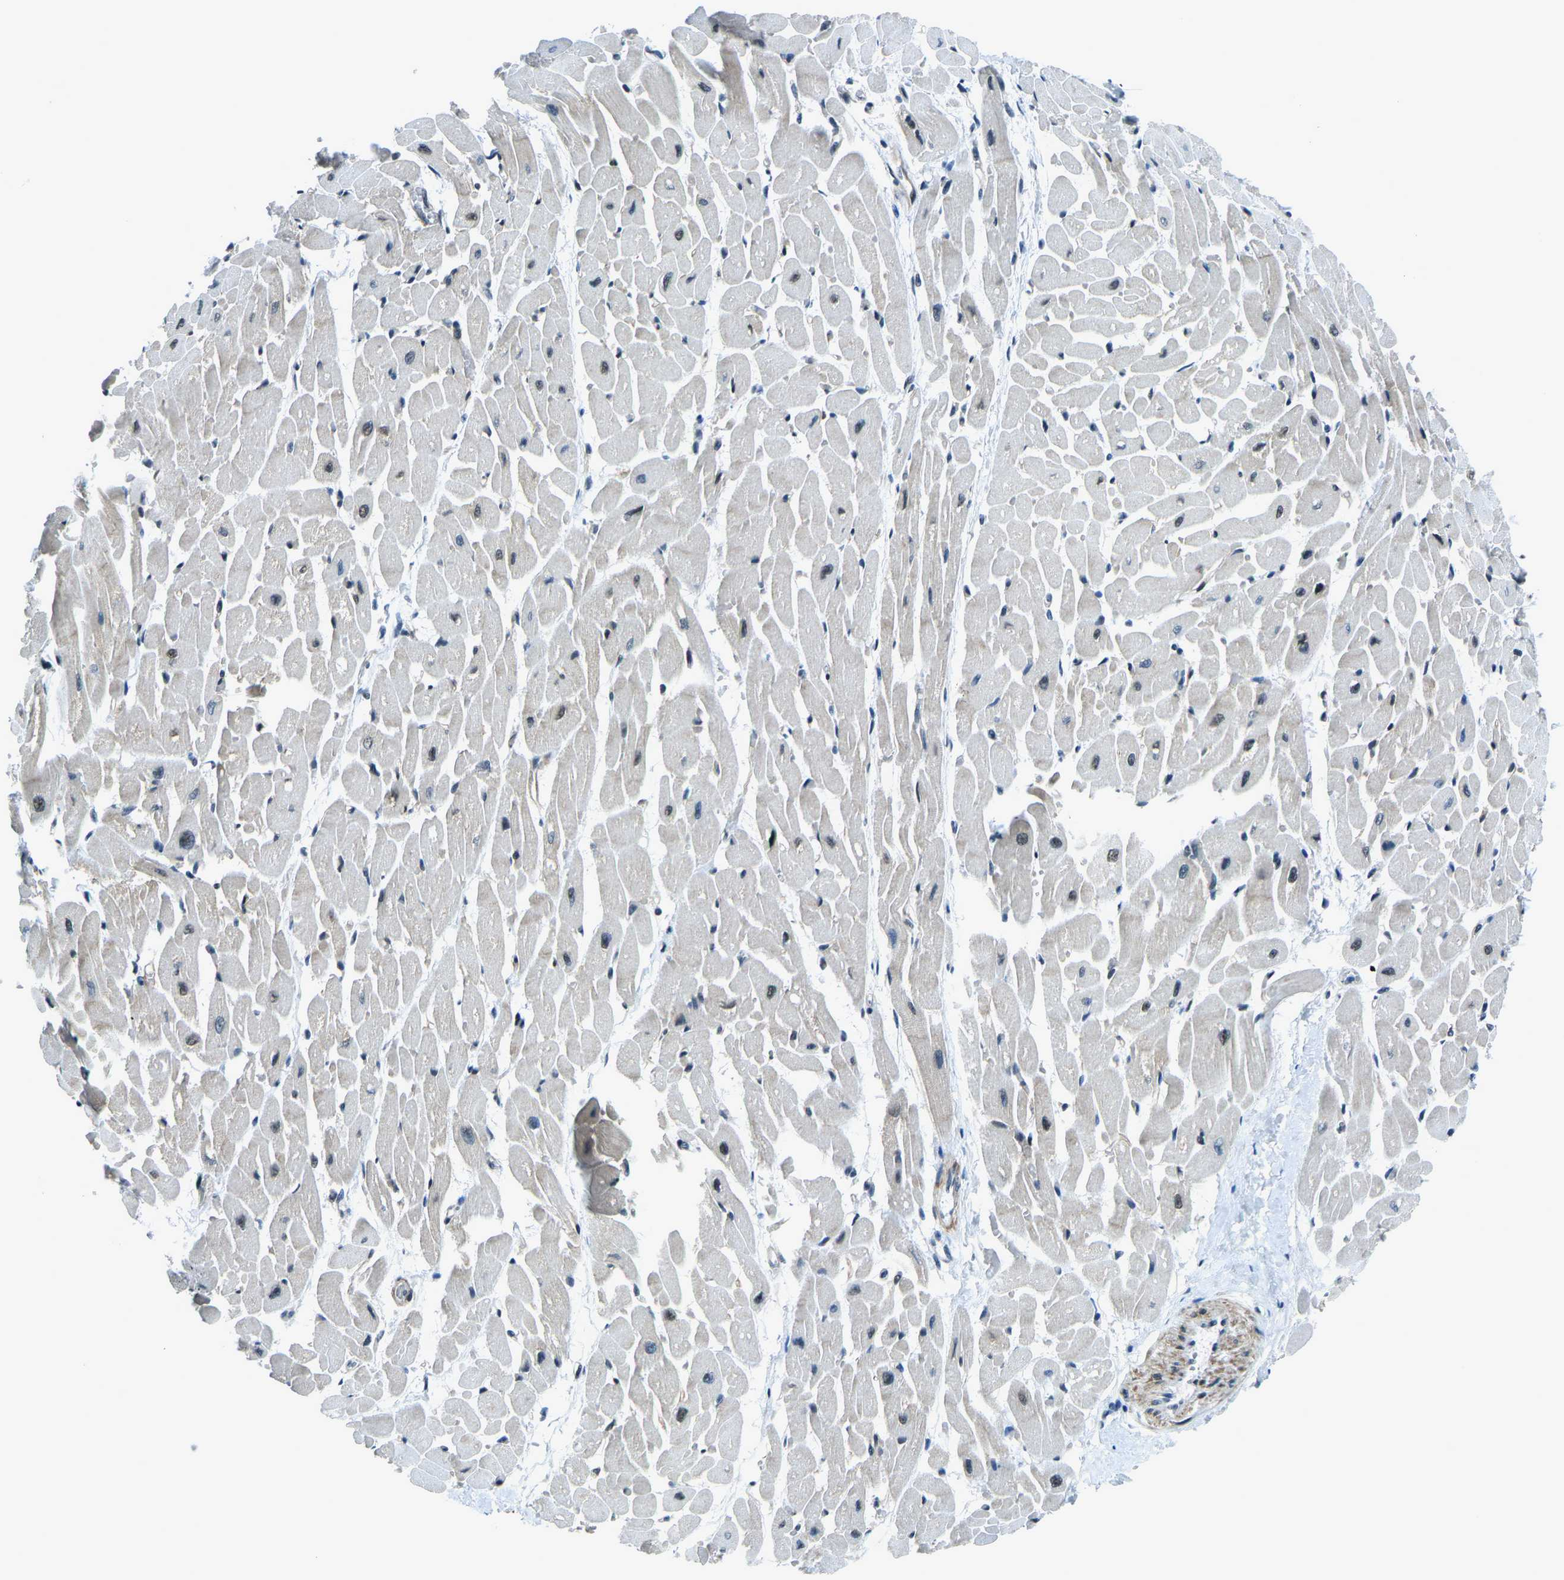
{"staining": {"intensity": "weak", "quantity": "<25%", "location": "cytoplasmic/membranous,nuclear"}, "tissue": "heart muscle", "cell_type": "Cardiomyocytes", "image_type": "normal", "snomed": [{"axis": "morphology", "description": "Normal tissue, NOS"}, {"axis": "topography", "description": "Heart"}], "caption": "High magnification brightfield microscopy of normal heart muscle stained with DAB (3,3'-diaminobenzidine) (brown) and counterstained with hematoxylin (blue): cardiomyocytes show no significant expression. (DAB immunohistochemistry (IHC) visualized using brightfield microscopy, high magnification).", "gene": "PRCC", "patient": {"sex": "male", "age": 45}}